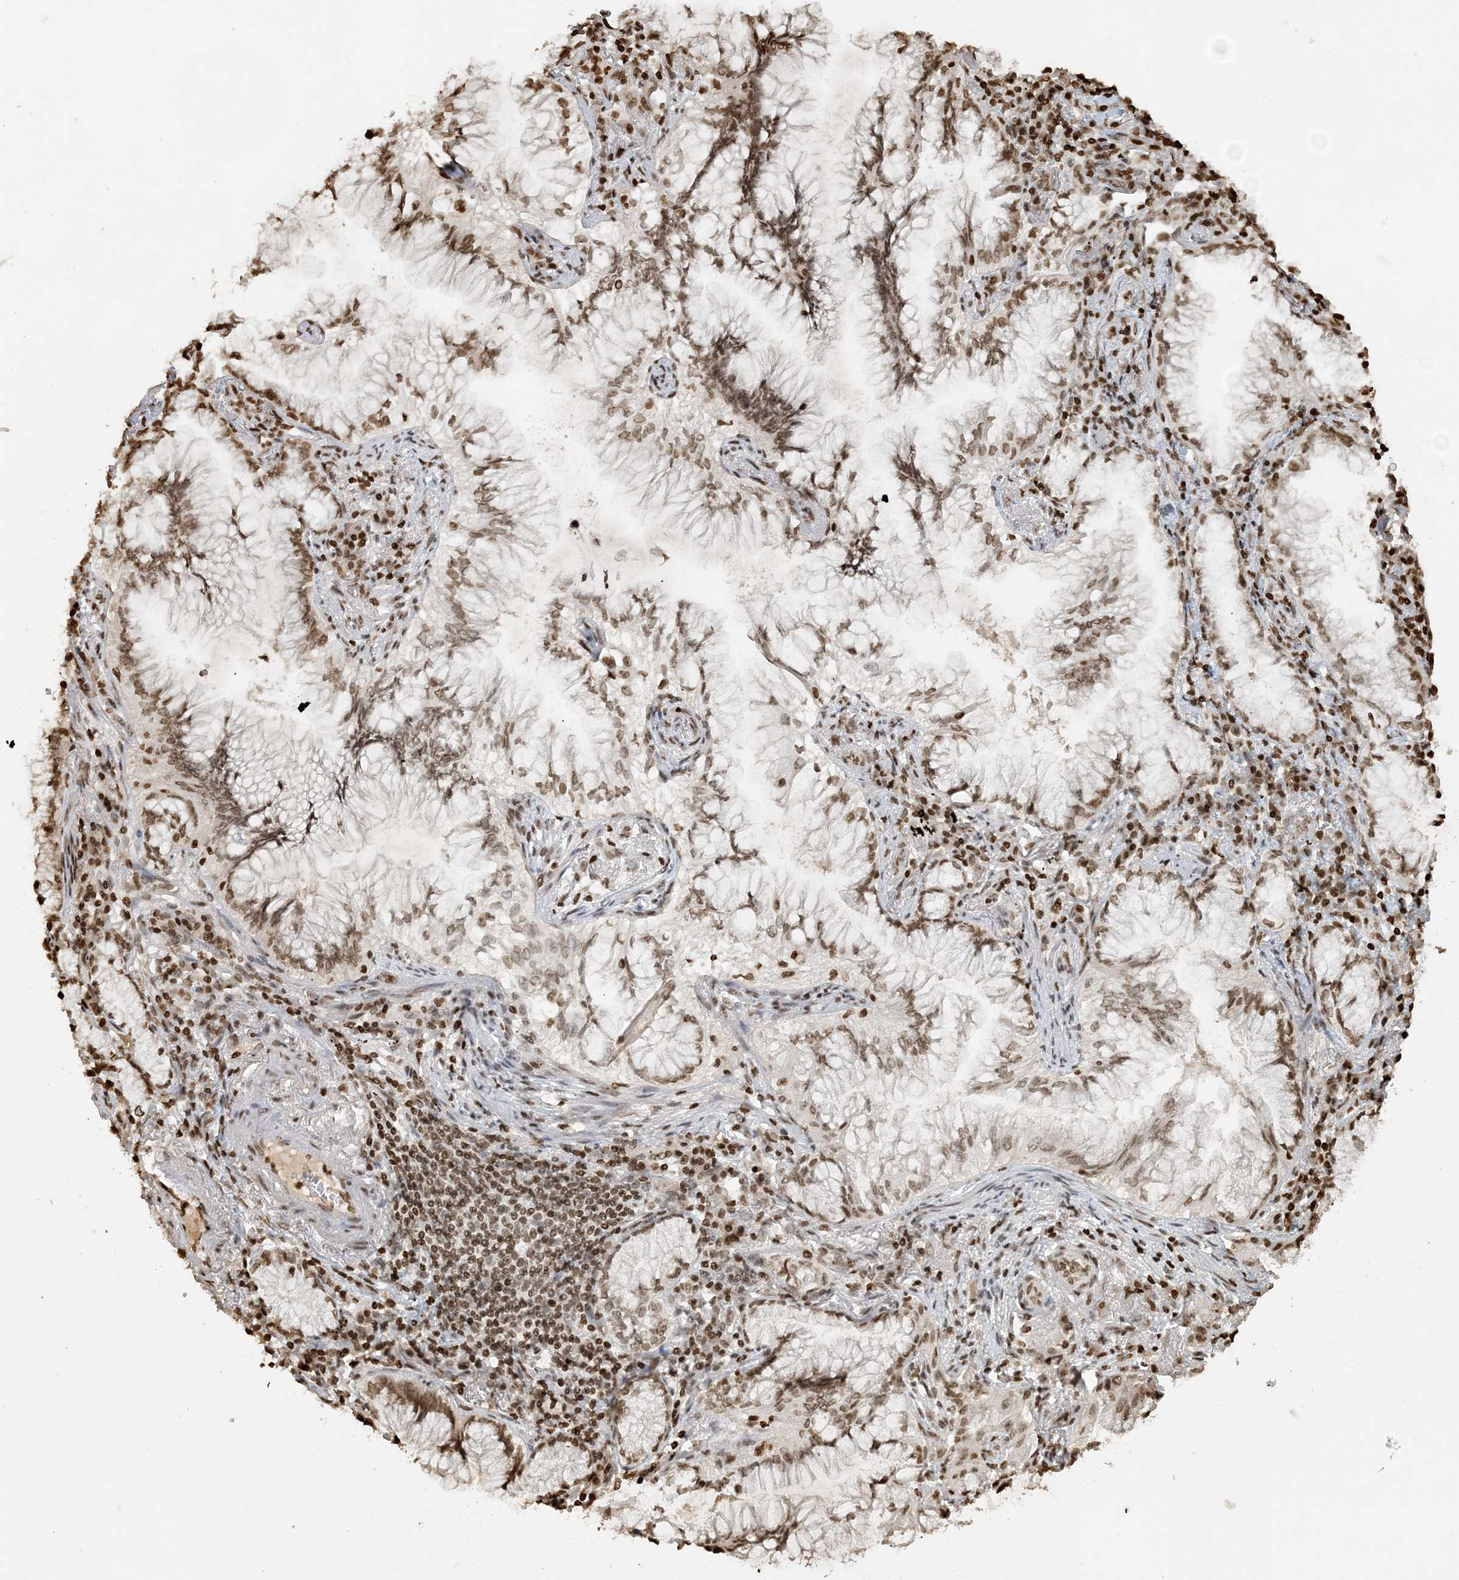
{"staining": {"intensity": "moderate", "quantity": ">75%", "location": "nuclear"}, "tissue": "lung cancer", "cell_type": "Tumor cells", "image_type": "cancer", "snomed": [{"axis": "morphology", "description": "Adenocarcinoma, NOS"}, {"axis": "topography", "description": "Lung"}], "caption": "The histopathology image demonstrates immunohistochemical staining of lung adenocarcinoma. There is moderate nuclear expression is appreciated in approximately >75% of tumor cells. (DAB = brown stain, brightfield microscopy at high magnification).", "gene": "H3-3B", "patient": {"sex": "female", "age": 70}}